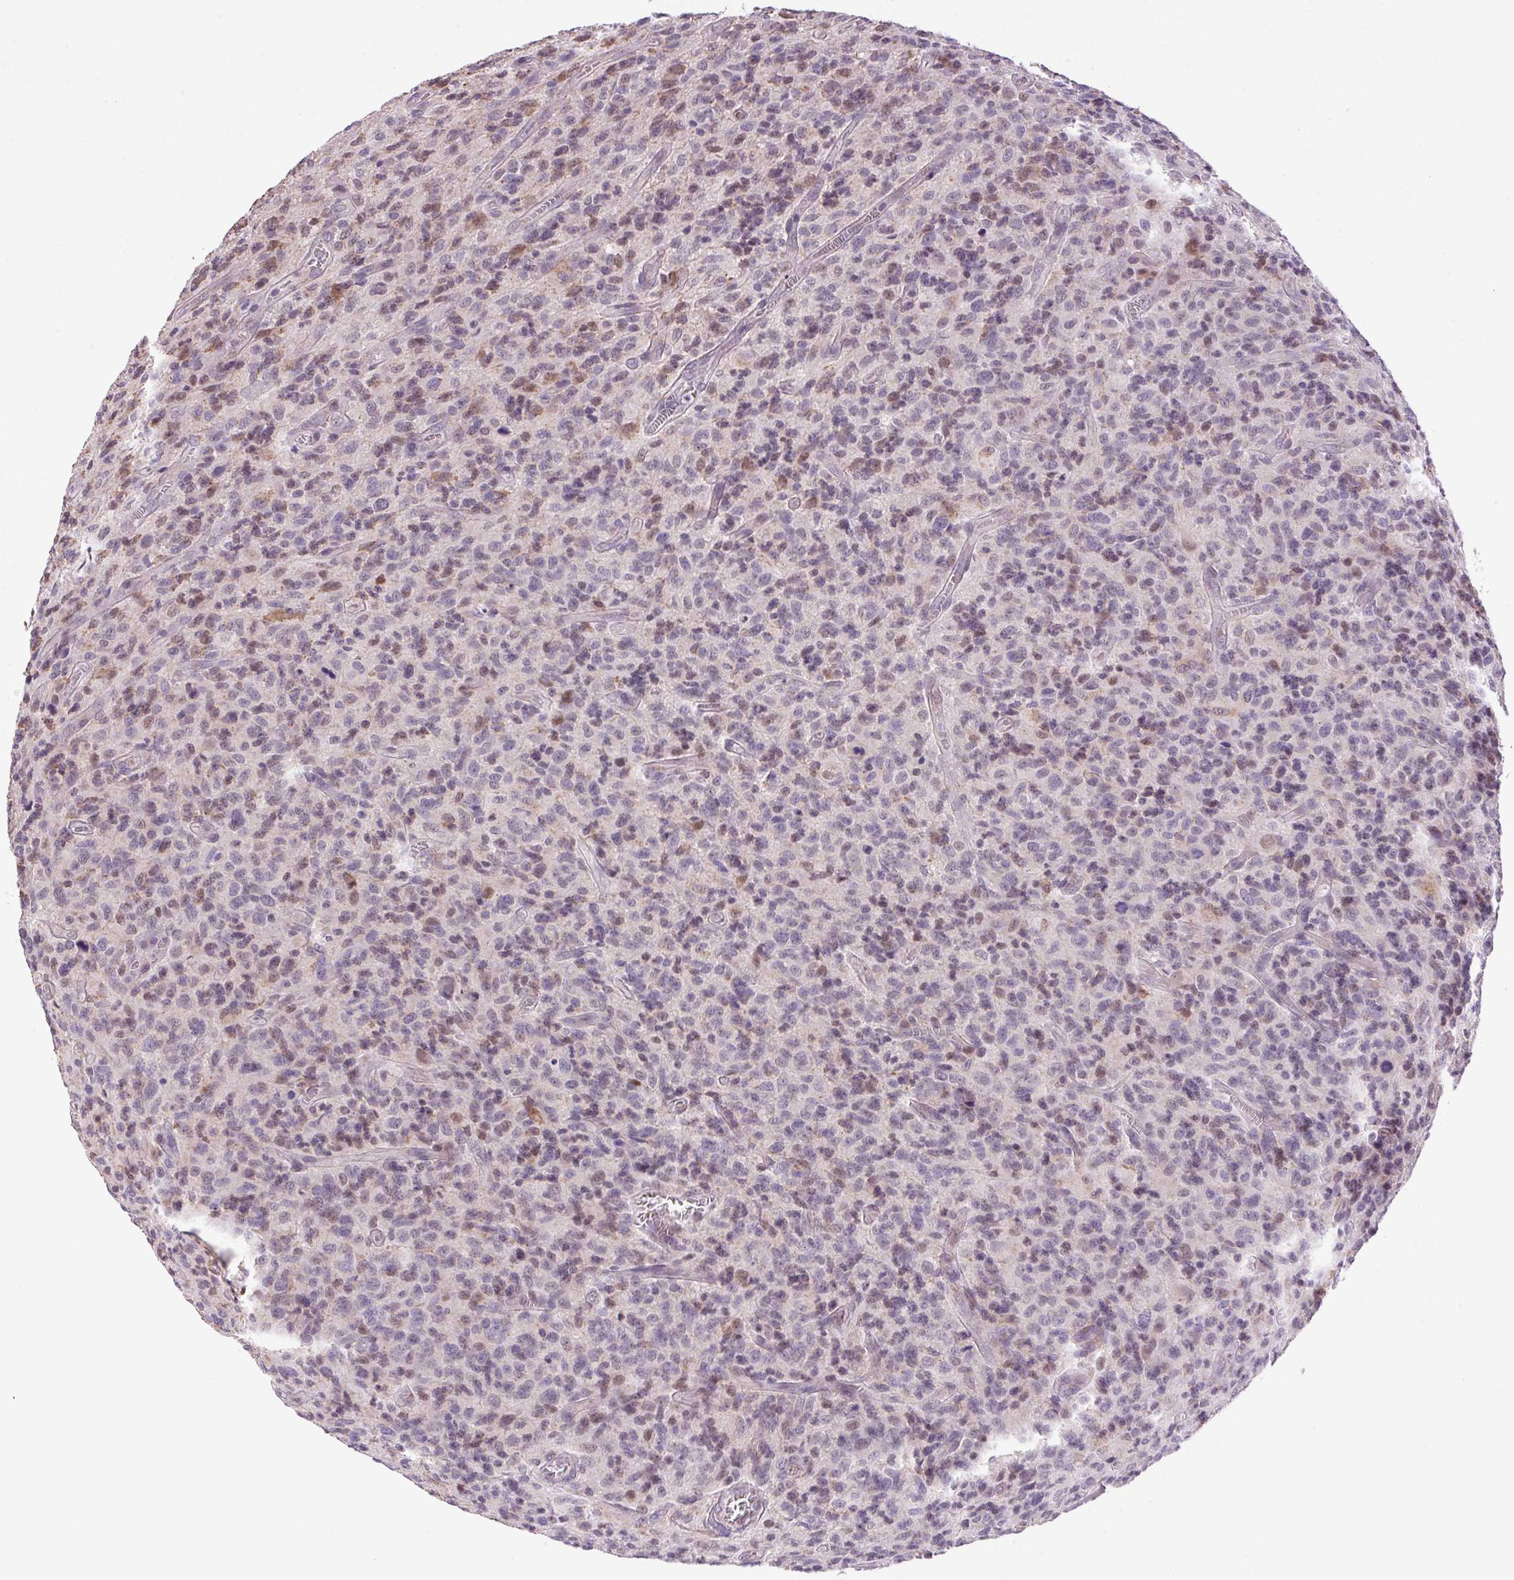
{"staining": {"intensity": "weak", "quantity": "25%-75%", "location": "cytoplasmic/membranous,nuclear"}, "tissue": "glioma", "cell_type": "Tumor cells", "image_type": "cancer", "snomed": [{"axis": "morphology", "description": "Glioma, malignant, High grade"}, {"axis": "topography", "description": "Brain"}], "caption": "Immunohistochemistry image of human malignant high-grade glioma stained for a protein (brown), which displays low levels of weak cytoplasmic/membranous and nuclear expression in approximately 25%-75% of tumor cells.", "gene": "AKR1E2", "patient": {"sex": "male", "age": 76}}